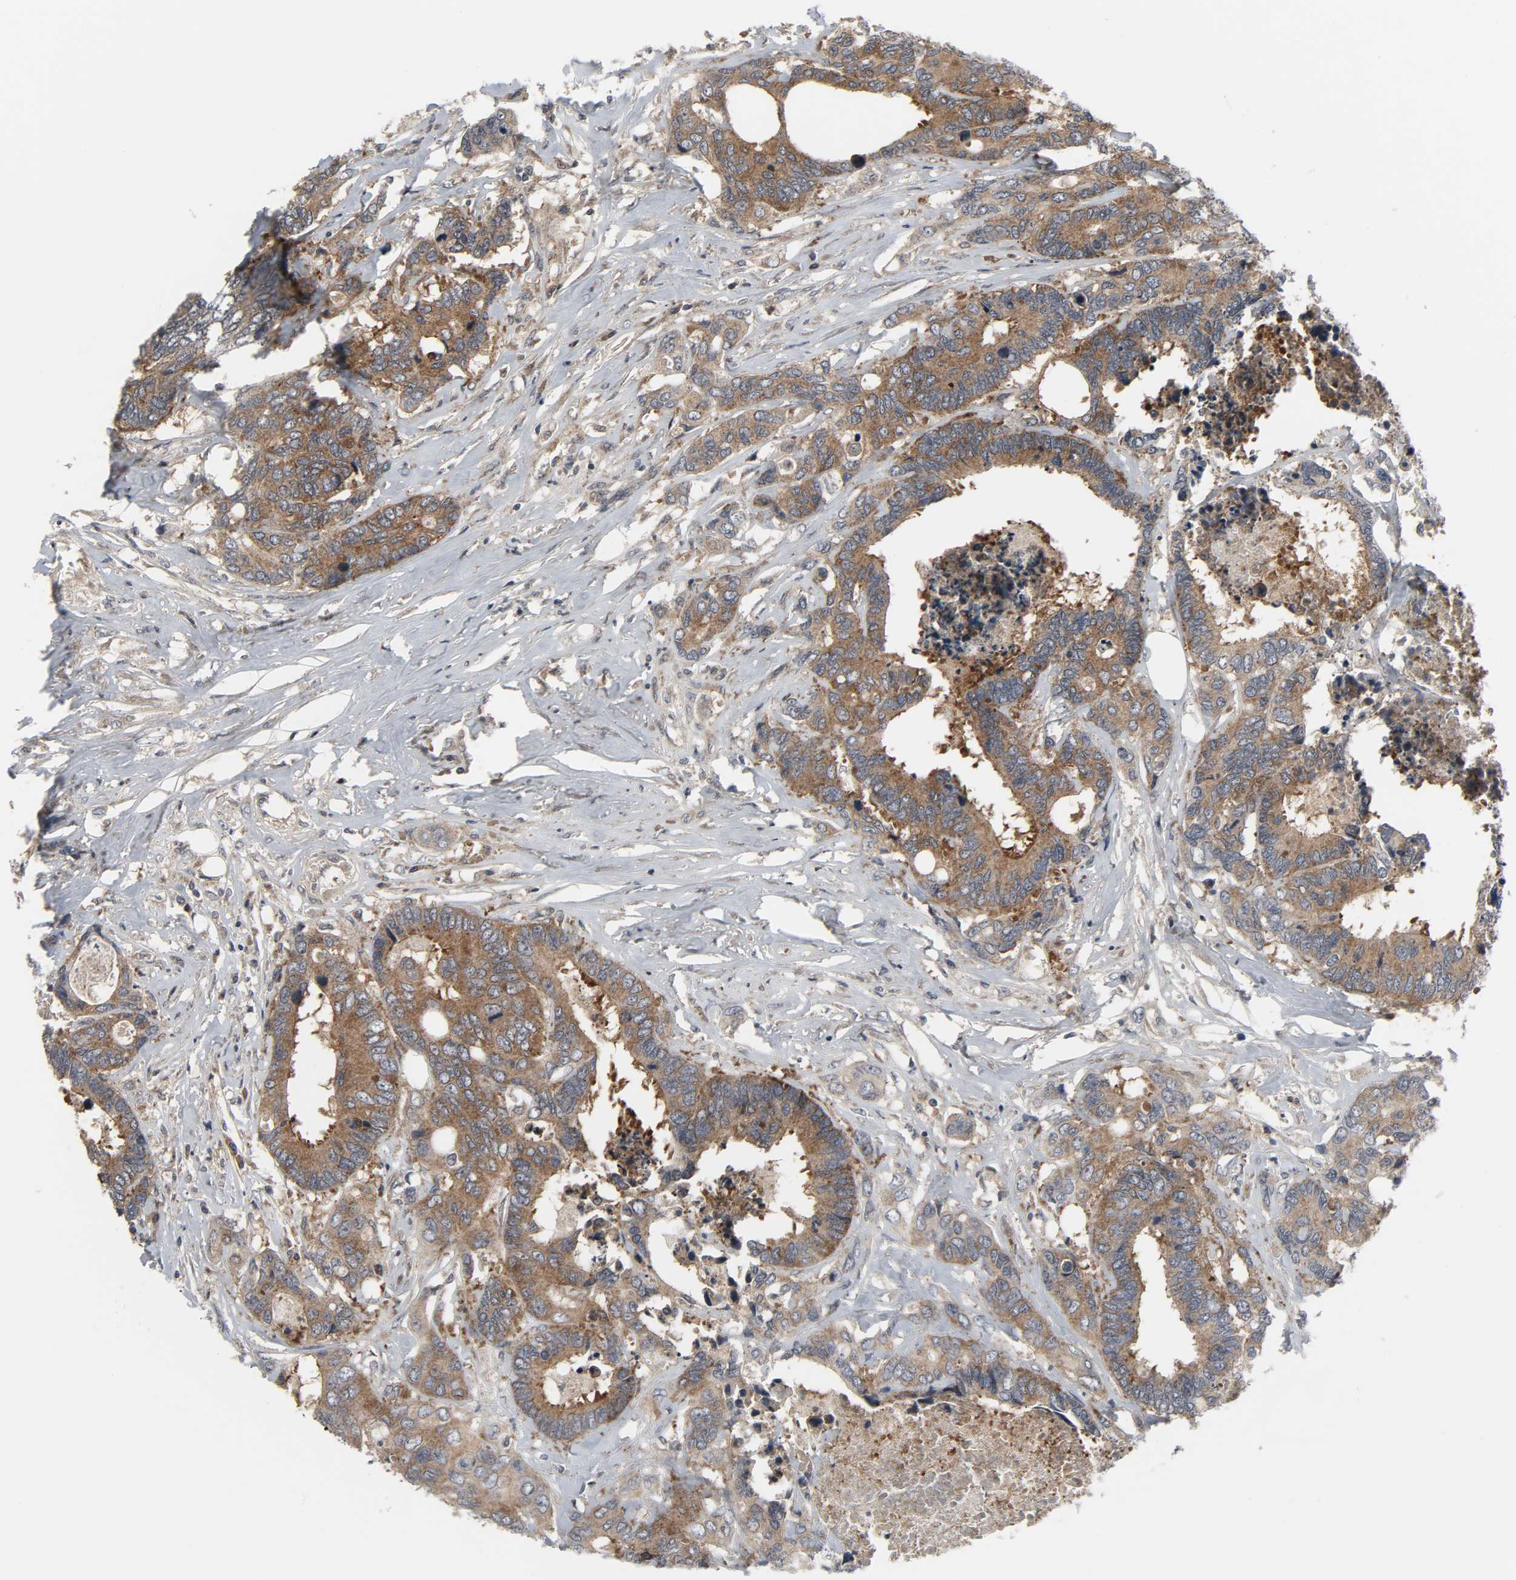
{"staining": {"intensity": "moderate", "quantity": ">75%", "location": "cytoplasmic/membranous"}, "tissue": "colorectal cancer", "cell_type": "Tumor cells", "image_type": "cancer", "snomed": [{"axis": "morphology", "description": "Adenocarcinoma, NOS"}, {"axis": "topography", "description": "Rectum"}], "caption": "A photomicrograph showing moderate cytoplasmic/membranous expression in approximately >75% of tumor cells in colorectal adenocarcinoma, as visualized by brown immunohistochemical staining.", "gene": "CLIP1", "patient": {"sex": "male", "age": 55}}